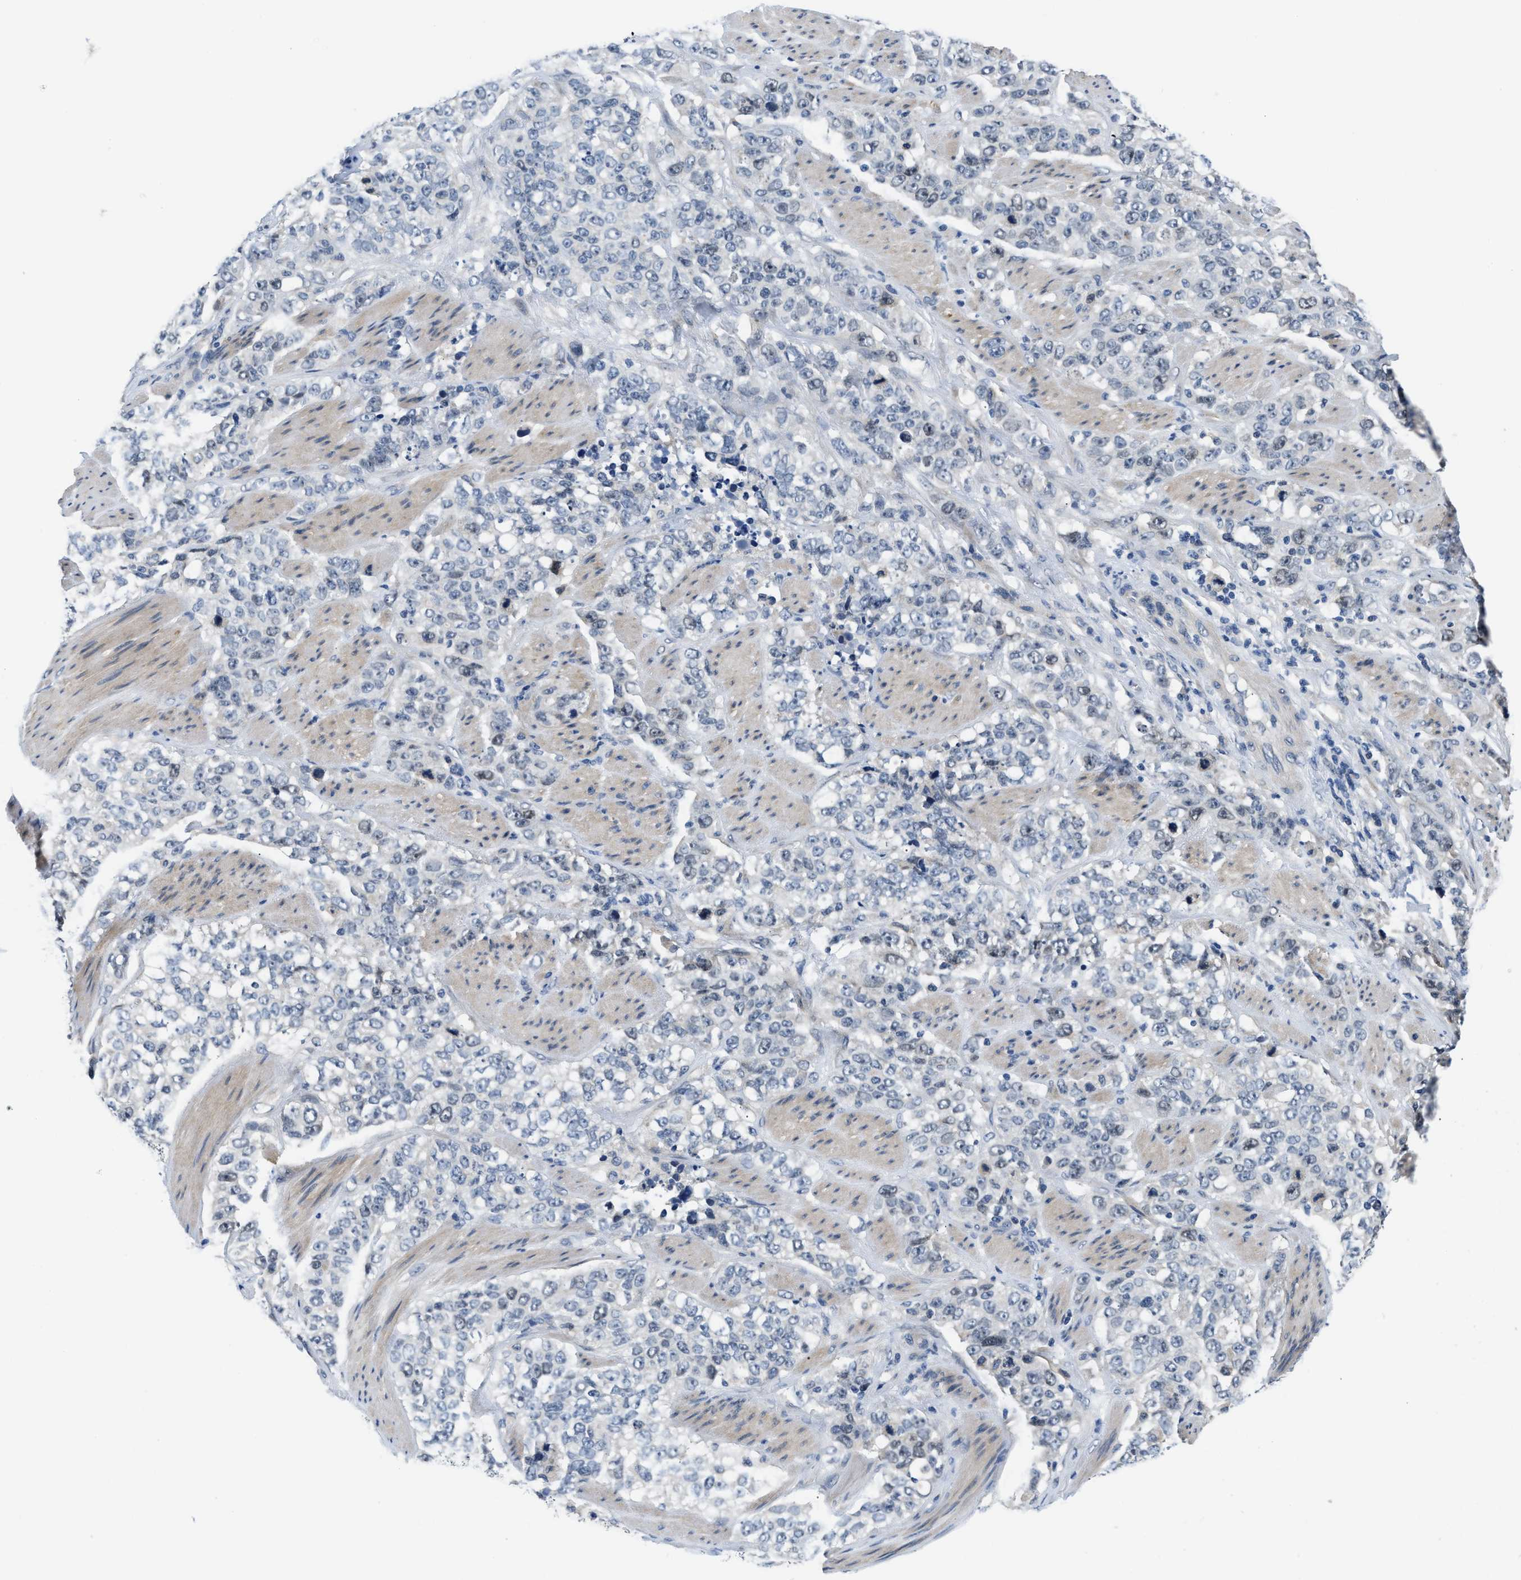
{"staining": {"intensity": "negative", "quantity": "none", "location": "none"}, "tissue": "stomach cancer", "cell_type": "Tumor cells", "image_type": "cancer", "snomed": [{"axis": "morphology", "description": "Adenocarcinoma, NOS"}, {"axis": "topography", "description": "Stomach"}], "caption": "This is an IHC photomicrograph of stomach adenocarcinoma. There is no staining in tumor cells.", "gene": "CLGN", "patient": {"sex": "male", "age": 48}}